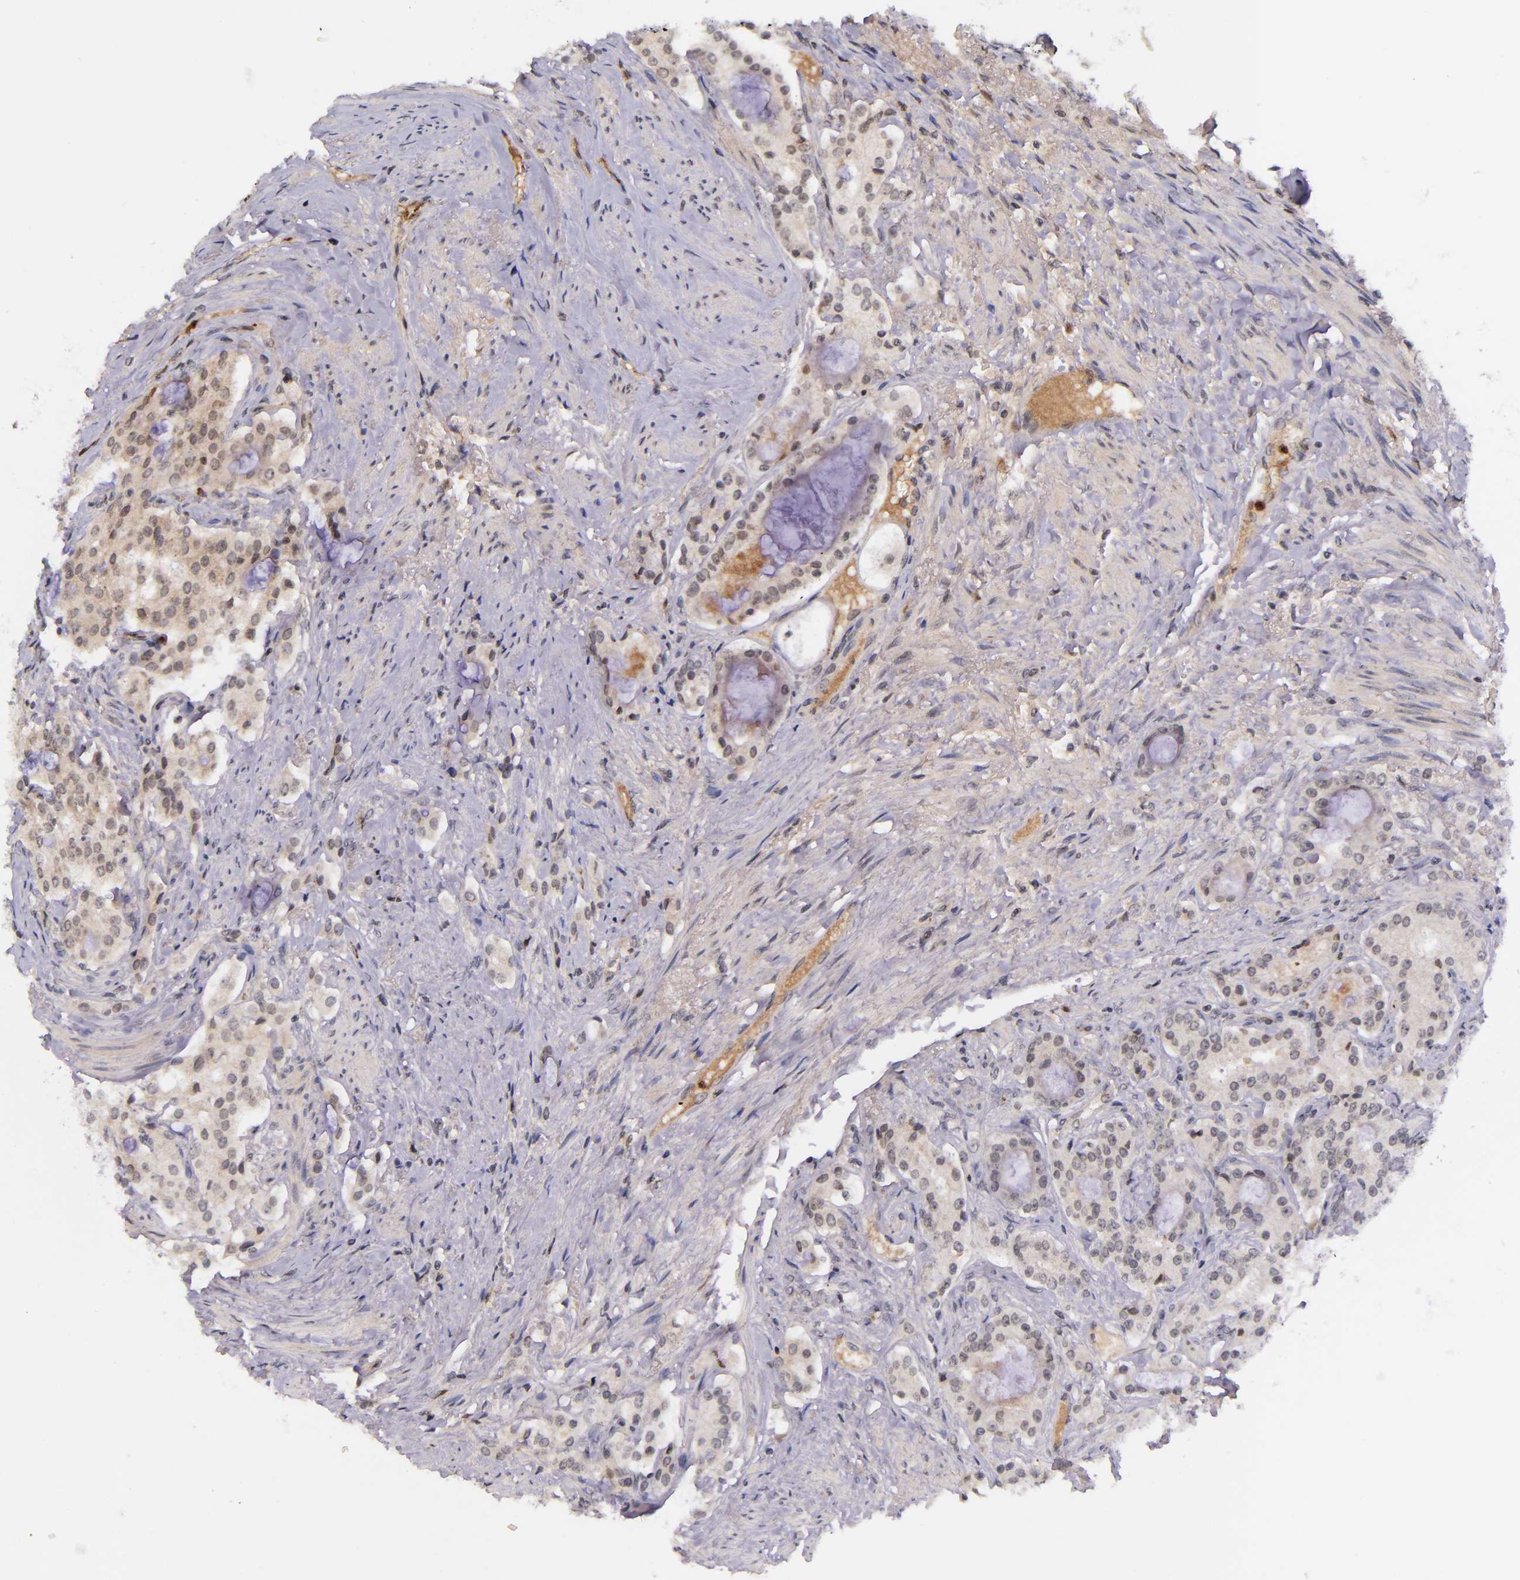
{"staining": {"intensity": "weak", "quantity": "25%-75%", "location": "cytoplasmic/membranous"}, "tissue": "prostate cancer", "cell_type": "Tumor cells", "image_type": "cancer", "snomed": [{"axis": "morphology", "description": "Adenocarcinoma, Medium grade"}, {"axis": "topography", "description": "Prostate"}], "caption": "A histopathology image showing weak cytoplasmic/membranous positivity in about 25%-75% of tumor cells in adenocarcinoma (medium-grade) (prostate), as visualized by brown immunohistochemical staining.", "gene": "SELL", "patient": {"sex": "male", "age": 72}}